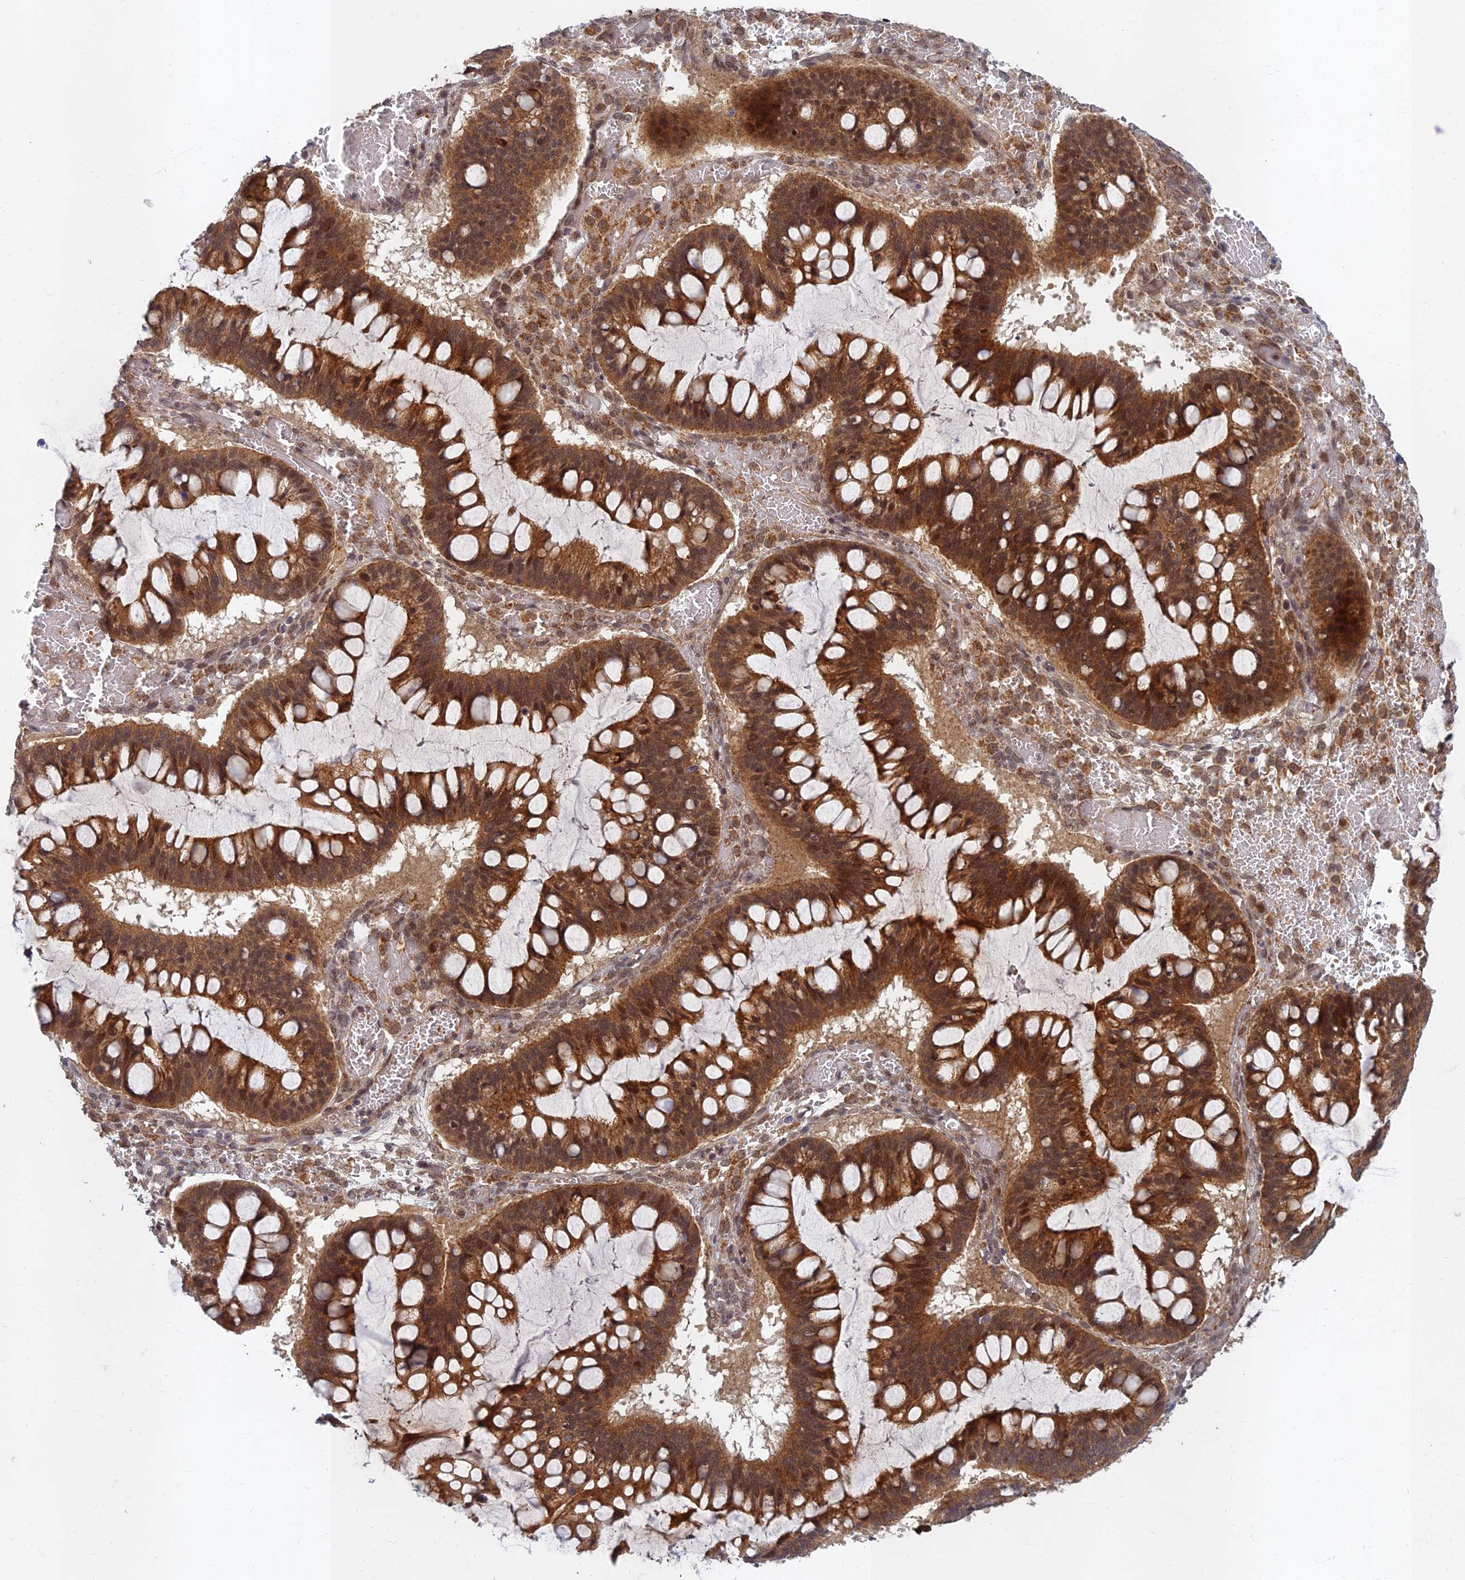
{"staining": {"intensity": "moderate", "quantity": ">75%", "location": "cytoplasmic/membranous,nuclear"}, "tissue": "ovarian cancer", "cell_type": "Tumor cells", "image_type": "cancer", "snomed": [{"axis": "morphology", "description": "Cystadenocarcinoma, mucinous, NOS"}, {"axis": "topography", "description": "Ovary"}], "caption": "Immunohistochemical staining of human mucinous cystadenocarcinoma (ovarian) displays medium levels of moderate cytoplasmic/membranous and nuclear positivity in approximately >75% of tumor cells.", "gene": "EARS2", "patient": {"sex": "female", "age": 73}}